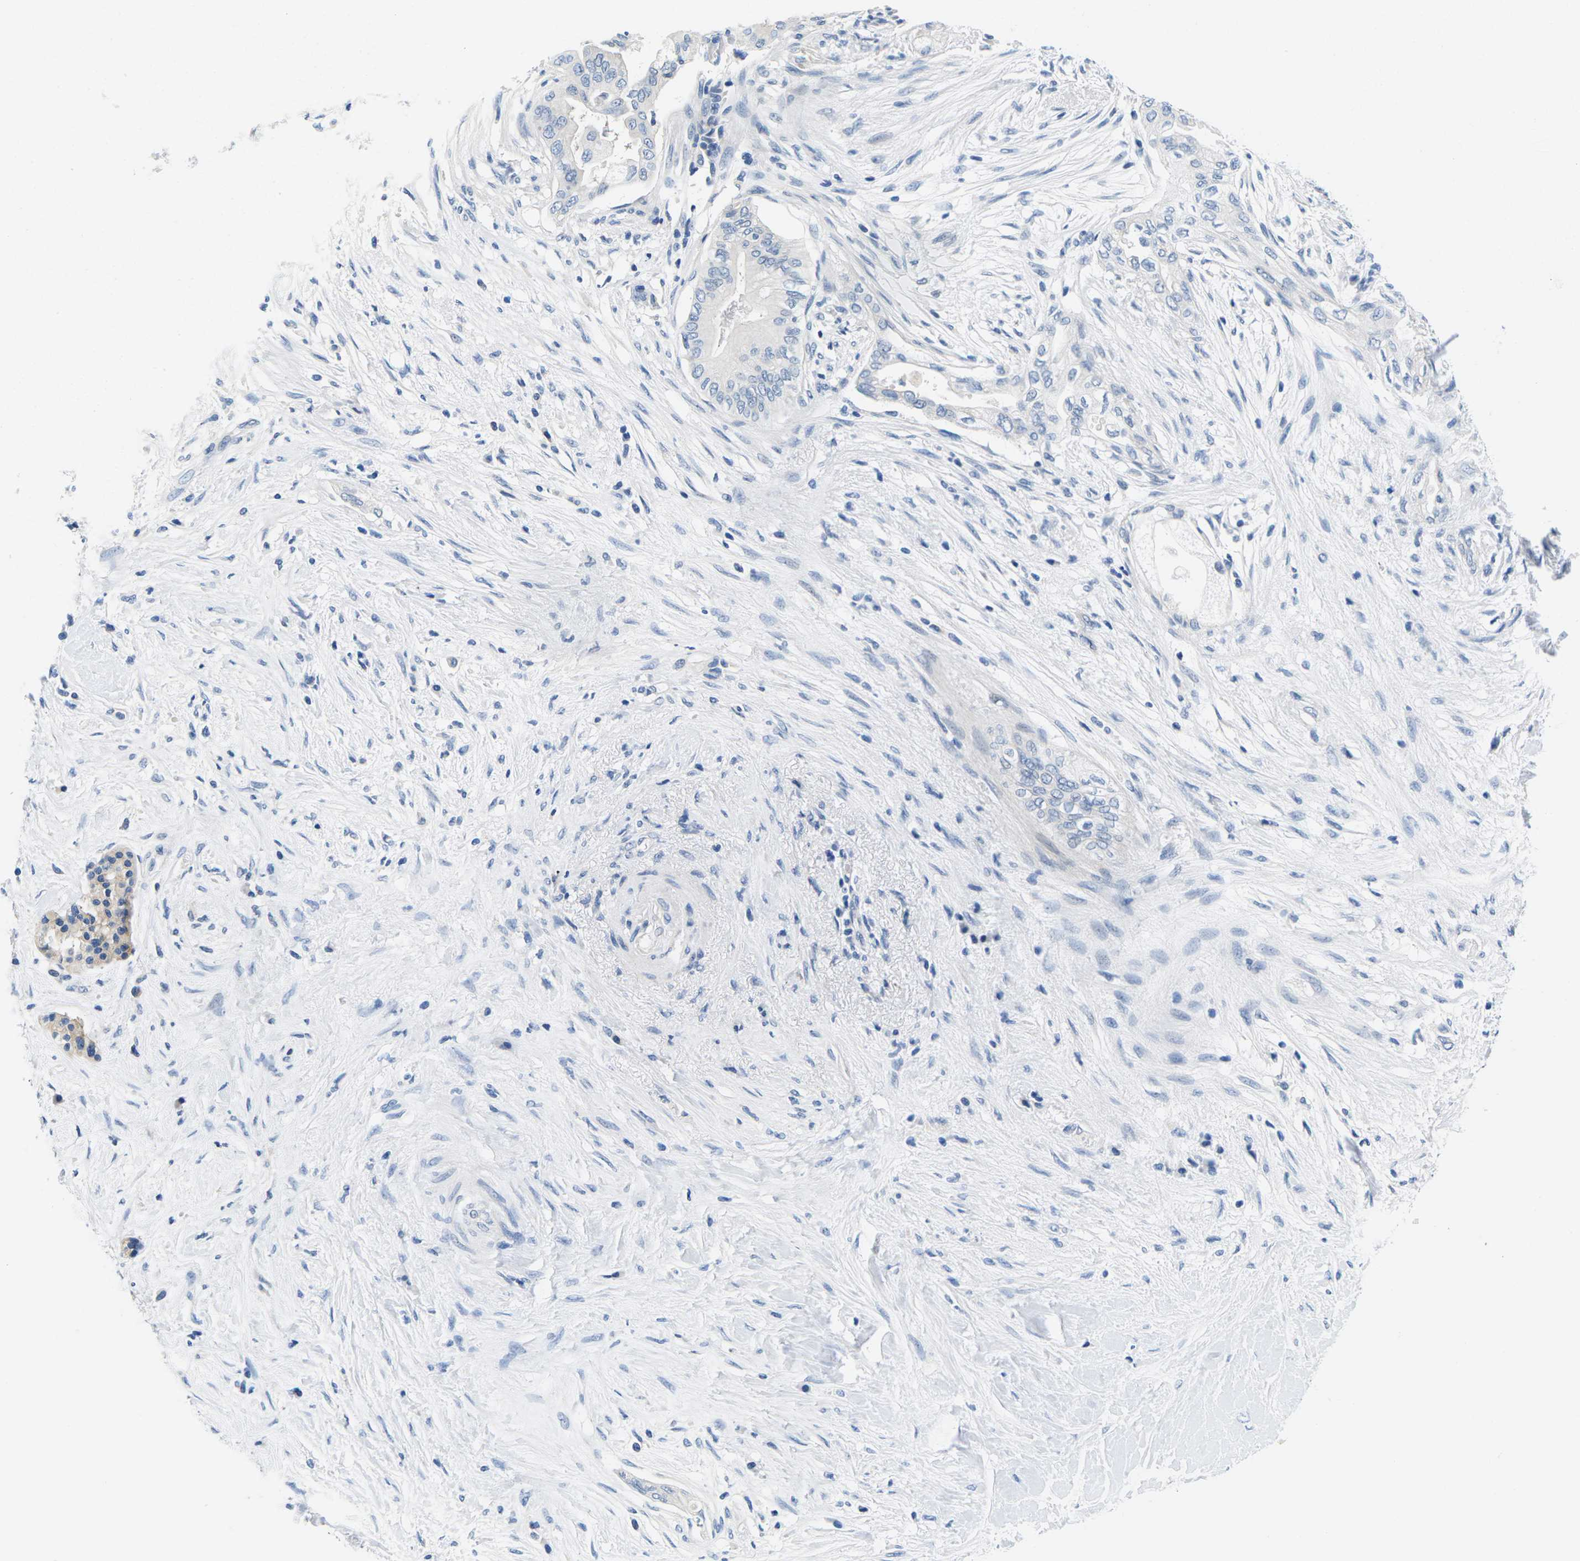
{"staining": {"intensity": "negative", "quantity": "none", "location": "none"}, "tissue": "pancreatic cancer", "cell_type": "Tumor cells", "image_type": "cancer", "snomed": [{"axis": "morphology", "description": "Normal tissue, NOS"}, {"axis": "morphology", "description": "Adenocarcinoma, NOS"}, {"axis": "topography", "description": "Pancreas"}, {"axis": "topography", "description": "Duodenum"}], "caption": "This is an immunohistochemistry histopathology image of pancreatic adenocarcinoma. There is no expression in tumor cells.", "gene": "TSPAN2", "patient": {"sex": "female", "age": 60}}